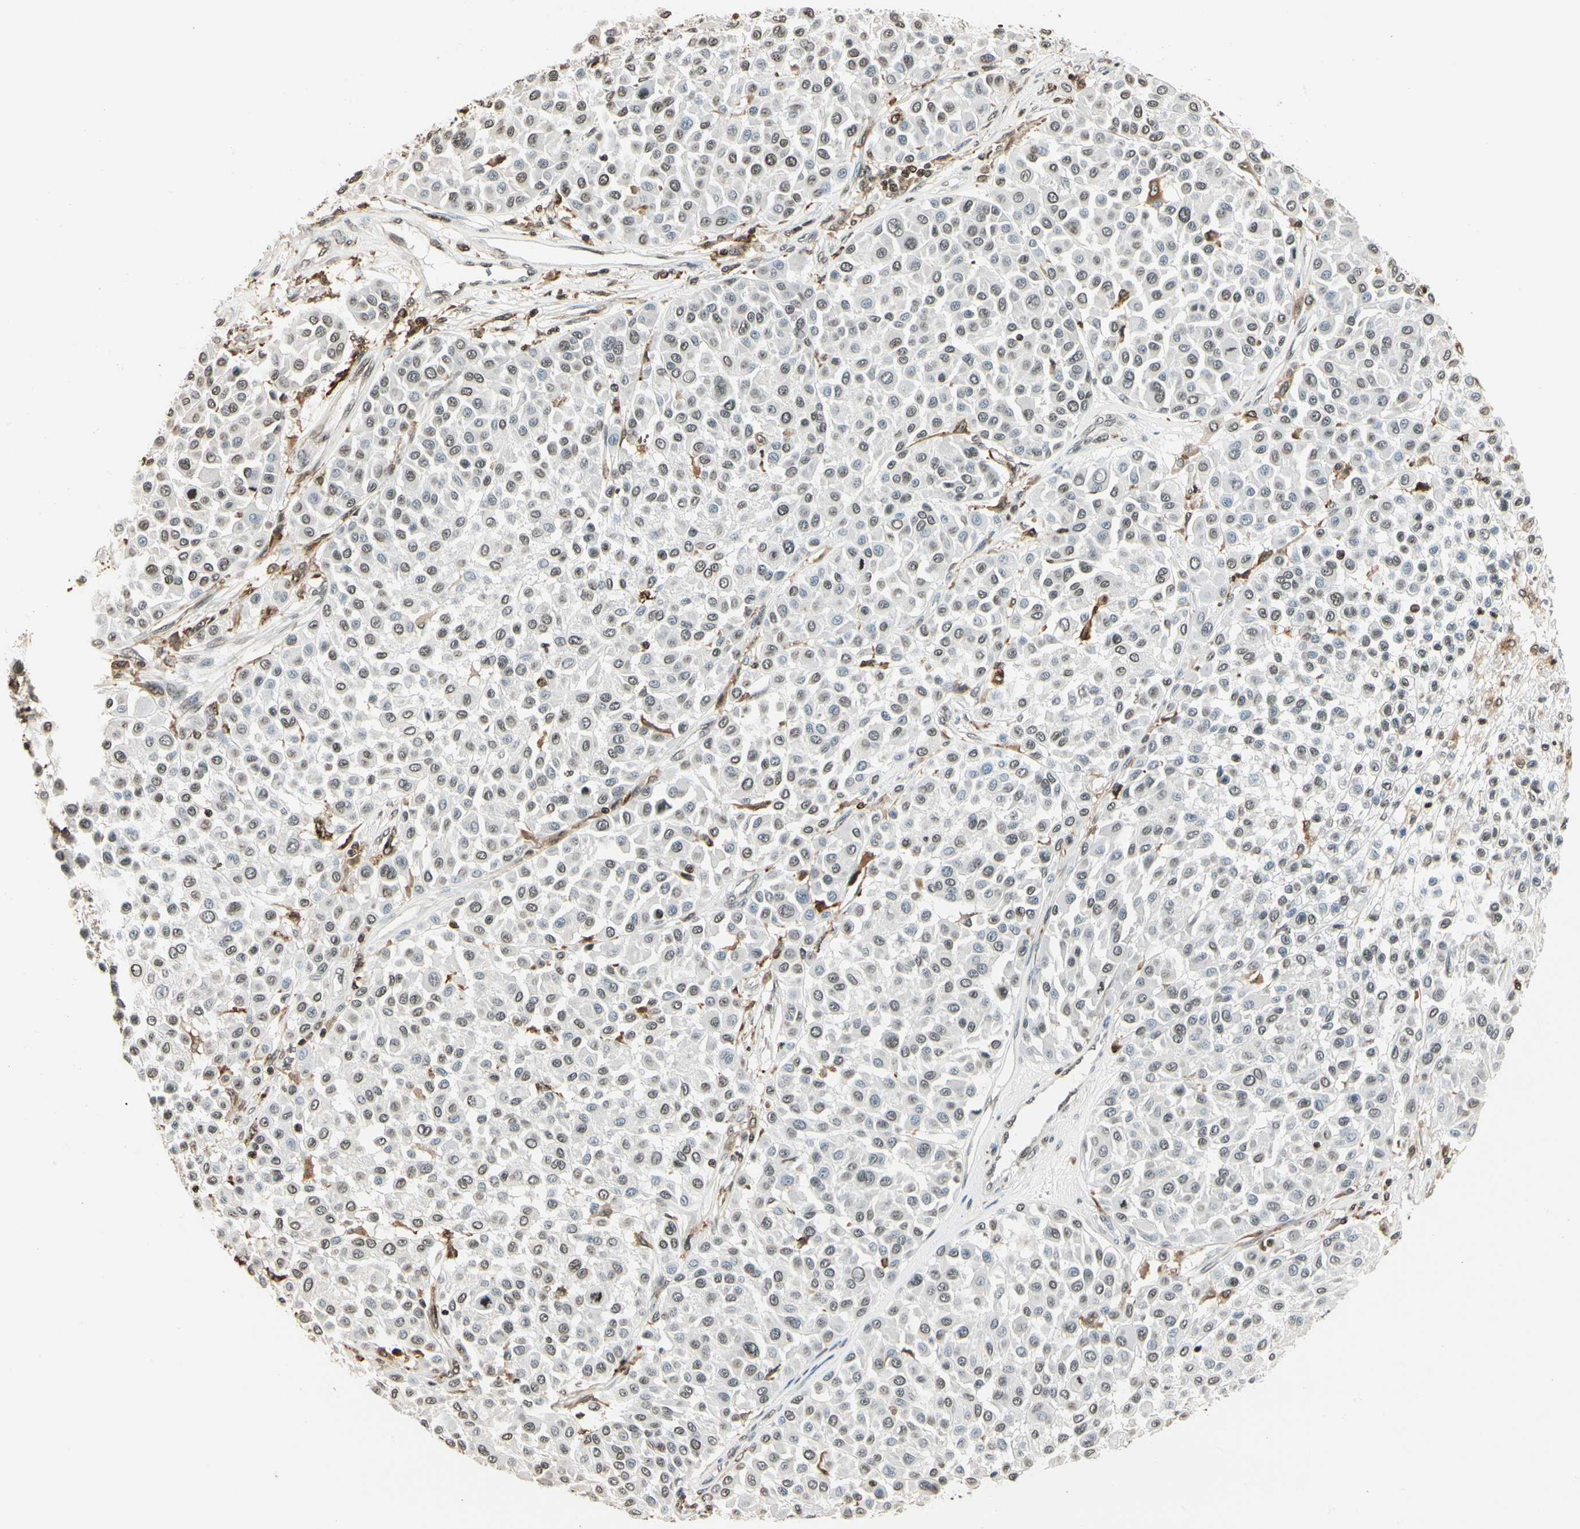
{"staining": {"intensity": "weak", "quantity": "25%-75%", "location": "nuclear"}, "tissue": "melanoma", "cell_type": "Tumor cells", "image_type": "cancer", "snomed": [{"axis": "morphology", "description": "Malignant melanoma, Metastatic site"}, {"axis": "topography", "description": "Soft tissue"}], "caption": "Human melanoma stained with a protein marker shows weak staining in tumor cells.", "gene": "FER", "patient": {"sex": "male", "age": 41}}